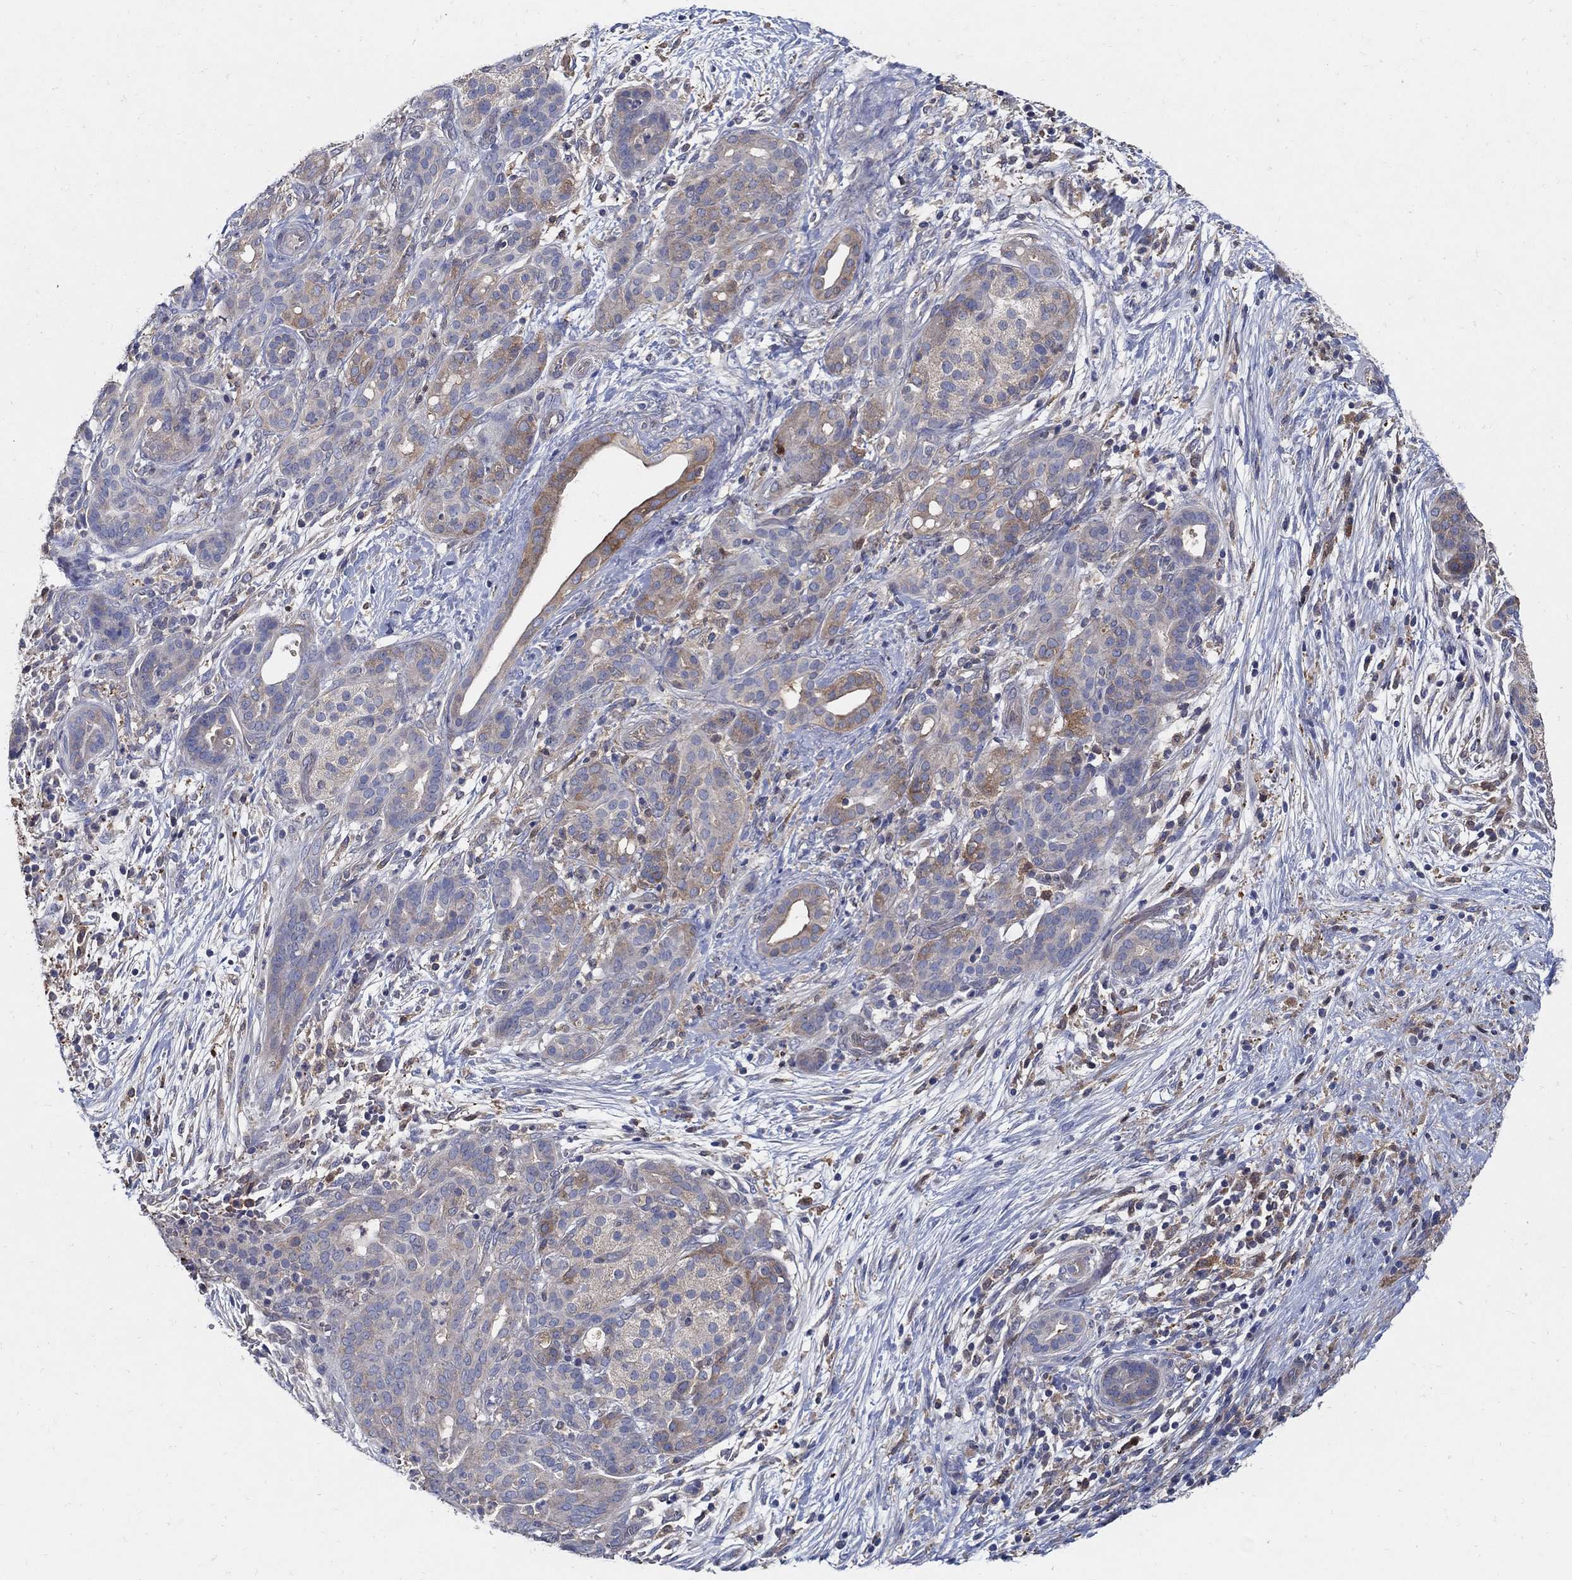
{"staining": {"intensity": "strong", "quantity": "<25%", "location": "cytoplasmic/membranous"}, "tissue": "pancreatic cancer", "cell_type": "Tumor cells", "image_type": "cancer", "snomed": [{"axis": "morphology", "description": "Adenocarcinoma, NOS"}, {"axis": "topography", "description": "Pancreas"}], "caption": "Pancreatic adenocarcinoma stained for a protein (brown) demonstrates strong cytoplasmic/membranous positive staining in about <25% of tumor cells.", "gene": "MTHFR", "patient": {"sex": "male", "age": 44}}